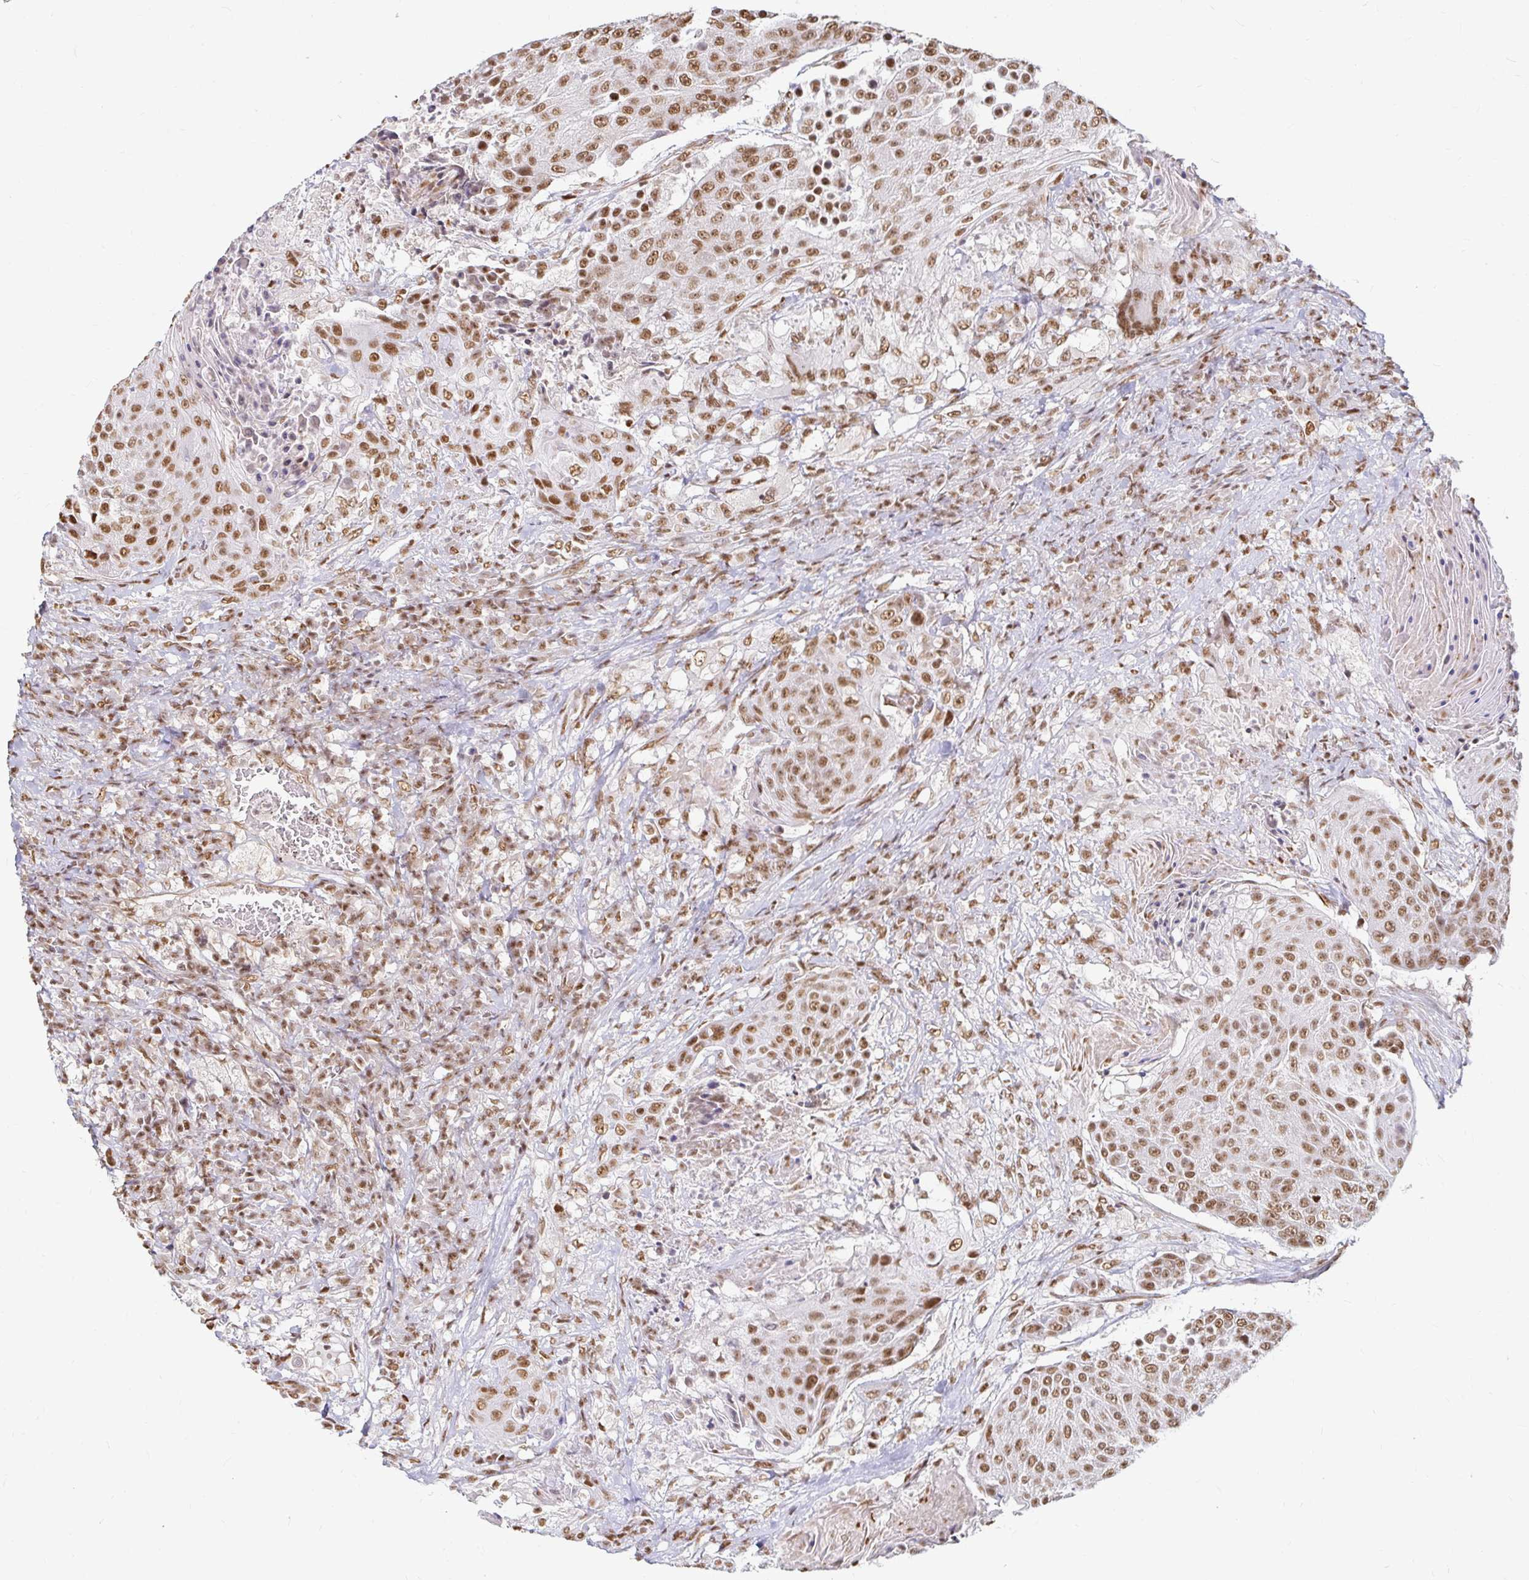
{"staining": {"intensity": "moderate", "quantity": ">75%", "location": "nuclear"}, "tissue": "urothelial cancer", "cell_type": "Tumor cells", "image_type": "cancer", "snomed": [{"axis": "morphology", "description": "Urothelial carcinoma, High grade"}, {"axis": "topography", "description": "Urinary bladder"}], "caption": "Human urothelial carcinoma (high-grade) stained with a protein marker shows moderate staining in tumor cells.", "gene": "HNRNPU", "patient": {"sex": "female", "age": 63}}